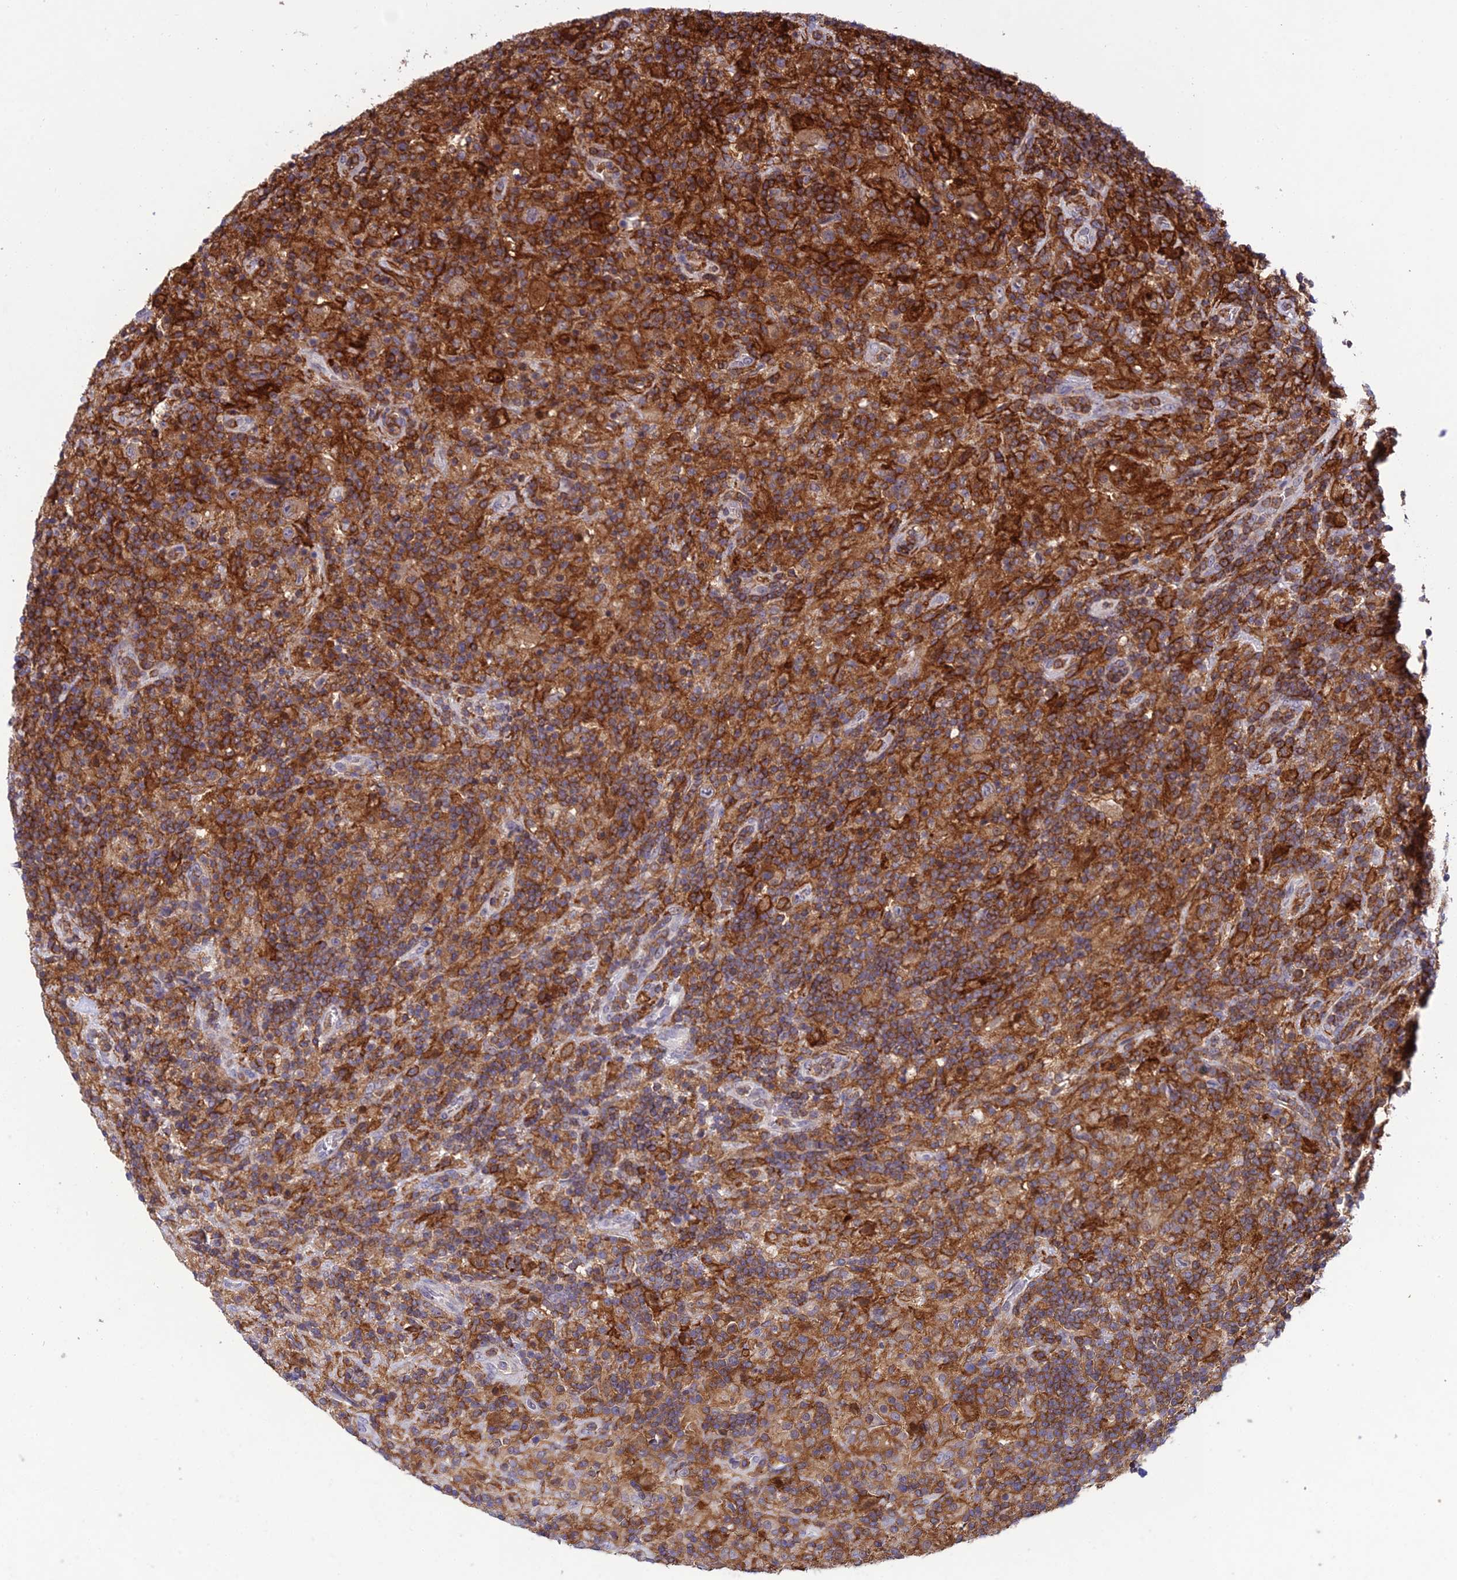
{"staining": {"intensity": "moderate", "quantity": "<25%", "location": "cytoplasmic/membranous"}, "tissue": "lymphoma", "cell_type": "Tumor cells", "image_type": "cancer", "snomed": [{"axis": "morphology", "description": "Hodgkin's disease, NOS"}, {"axis": "topography", "description": "Lymph node"}], "caption": "This is a micrograph of IHC staining of lymphoma, which shows moderate expression in the cytoplasmic/membranous of tumor cells.", "gene": "FAM76A", "patient": {"sex": "male", "age": 70}}